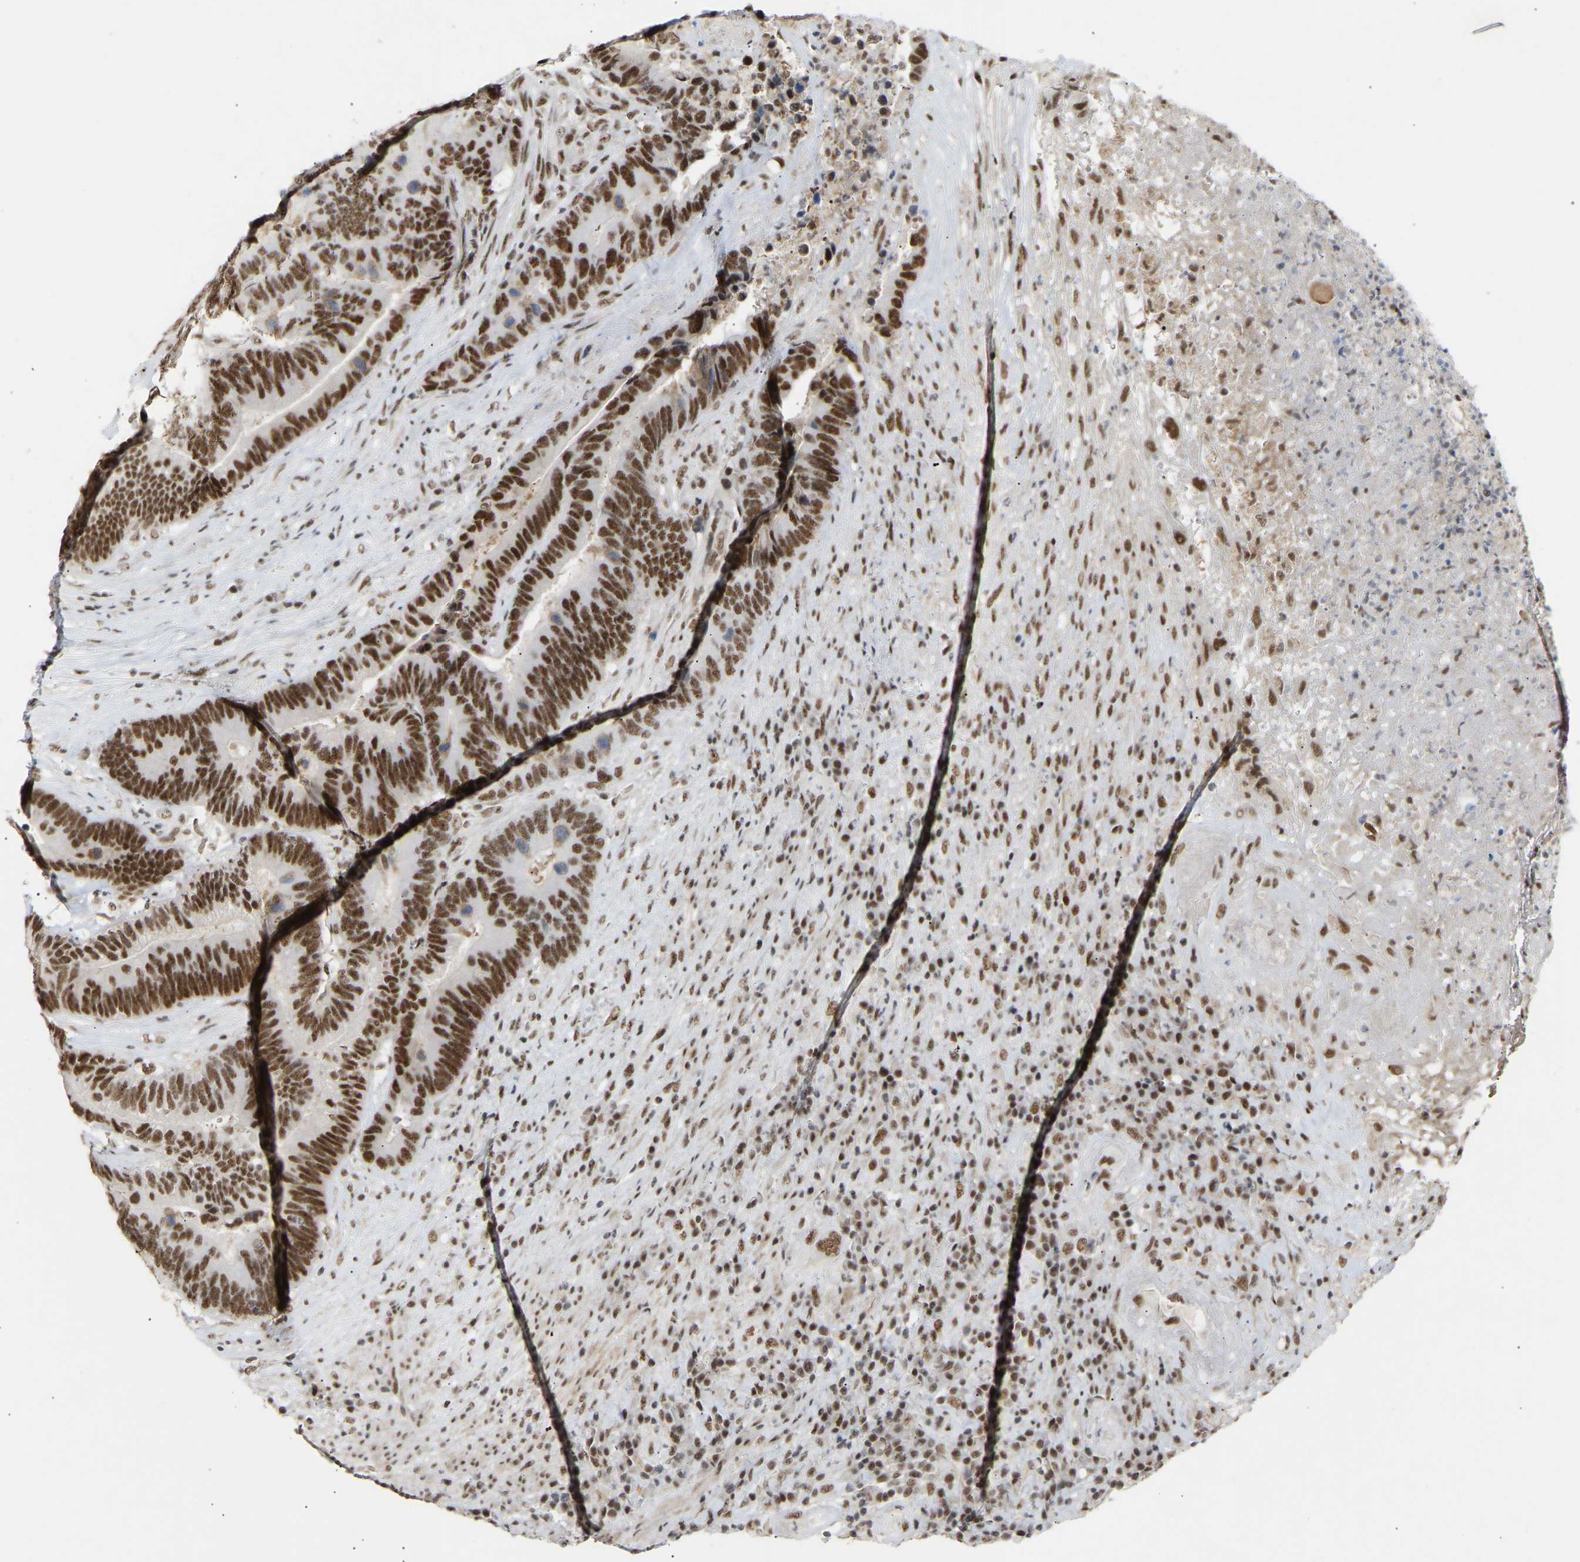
{"staining": {"intensity": "strong", "quantity": ">75%", "location": "nuclear"}, "tissue": "colorectal cancer", "cell_type": "Tumor cells", "image_type": "cancer", "snomed": [{"axis": "morphology", "description": "Adenocarcinoma, NOS"}, {"axis": "topography", "description": "Rectum"}], "caption": "Colorectal adenocarcinoma was stained to show a protein in brown. There is high levels of strong nuclear staining in approximately >75% of tumor cells.", "gene": "NELFB", "patient": {"sex": "female", "age": 89}}